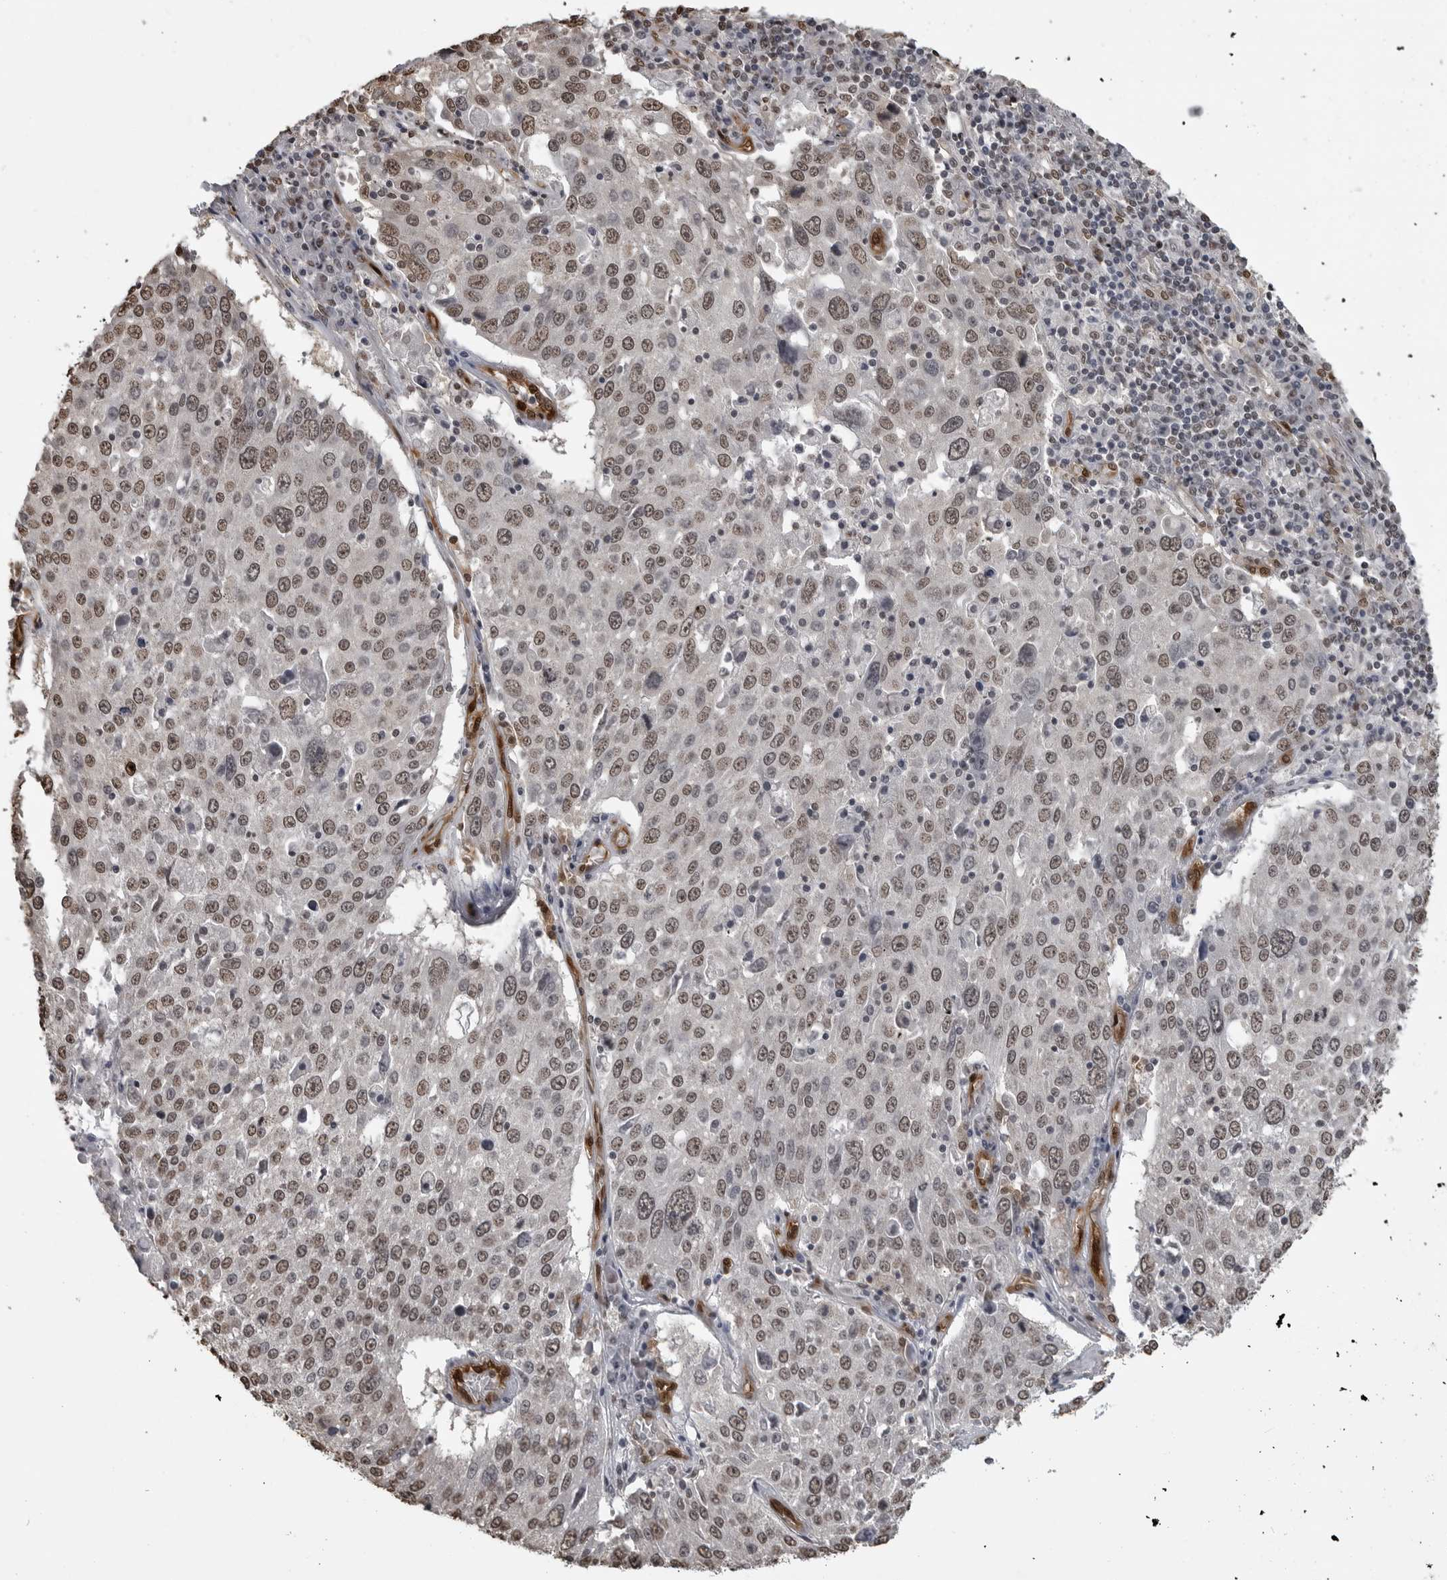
{"staining": {"intensity": "weak", "quantity": ">75%", "location": "nuclear"}, "tissue": "lung cancer", "cell_type": "Tumor cells", "image_type": "cancer", "snomed": [{"axis": "morphology", "description": "Squamous cell carcinoma, NOS"}, {"axis": "topography", "description": "Lung"}], "caption": "A high-resolution photomicrograph shows immunohistochemistry (IHC) staining of lung cancer, which exhibits weak nuclear expression in approximately >75% of tumor cells. The staining was performed using DAB (3,3'-diaminobenzidine) to visualize the protein expression in brown, while the nuclei were stained in blue with hematoxylin (Magnification: 20x).", "gene": "SMAD2", "patient": {"sex": "male", "age": 65}}